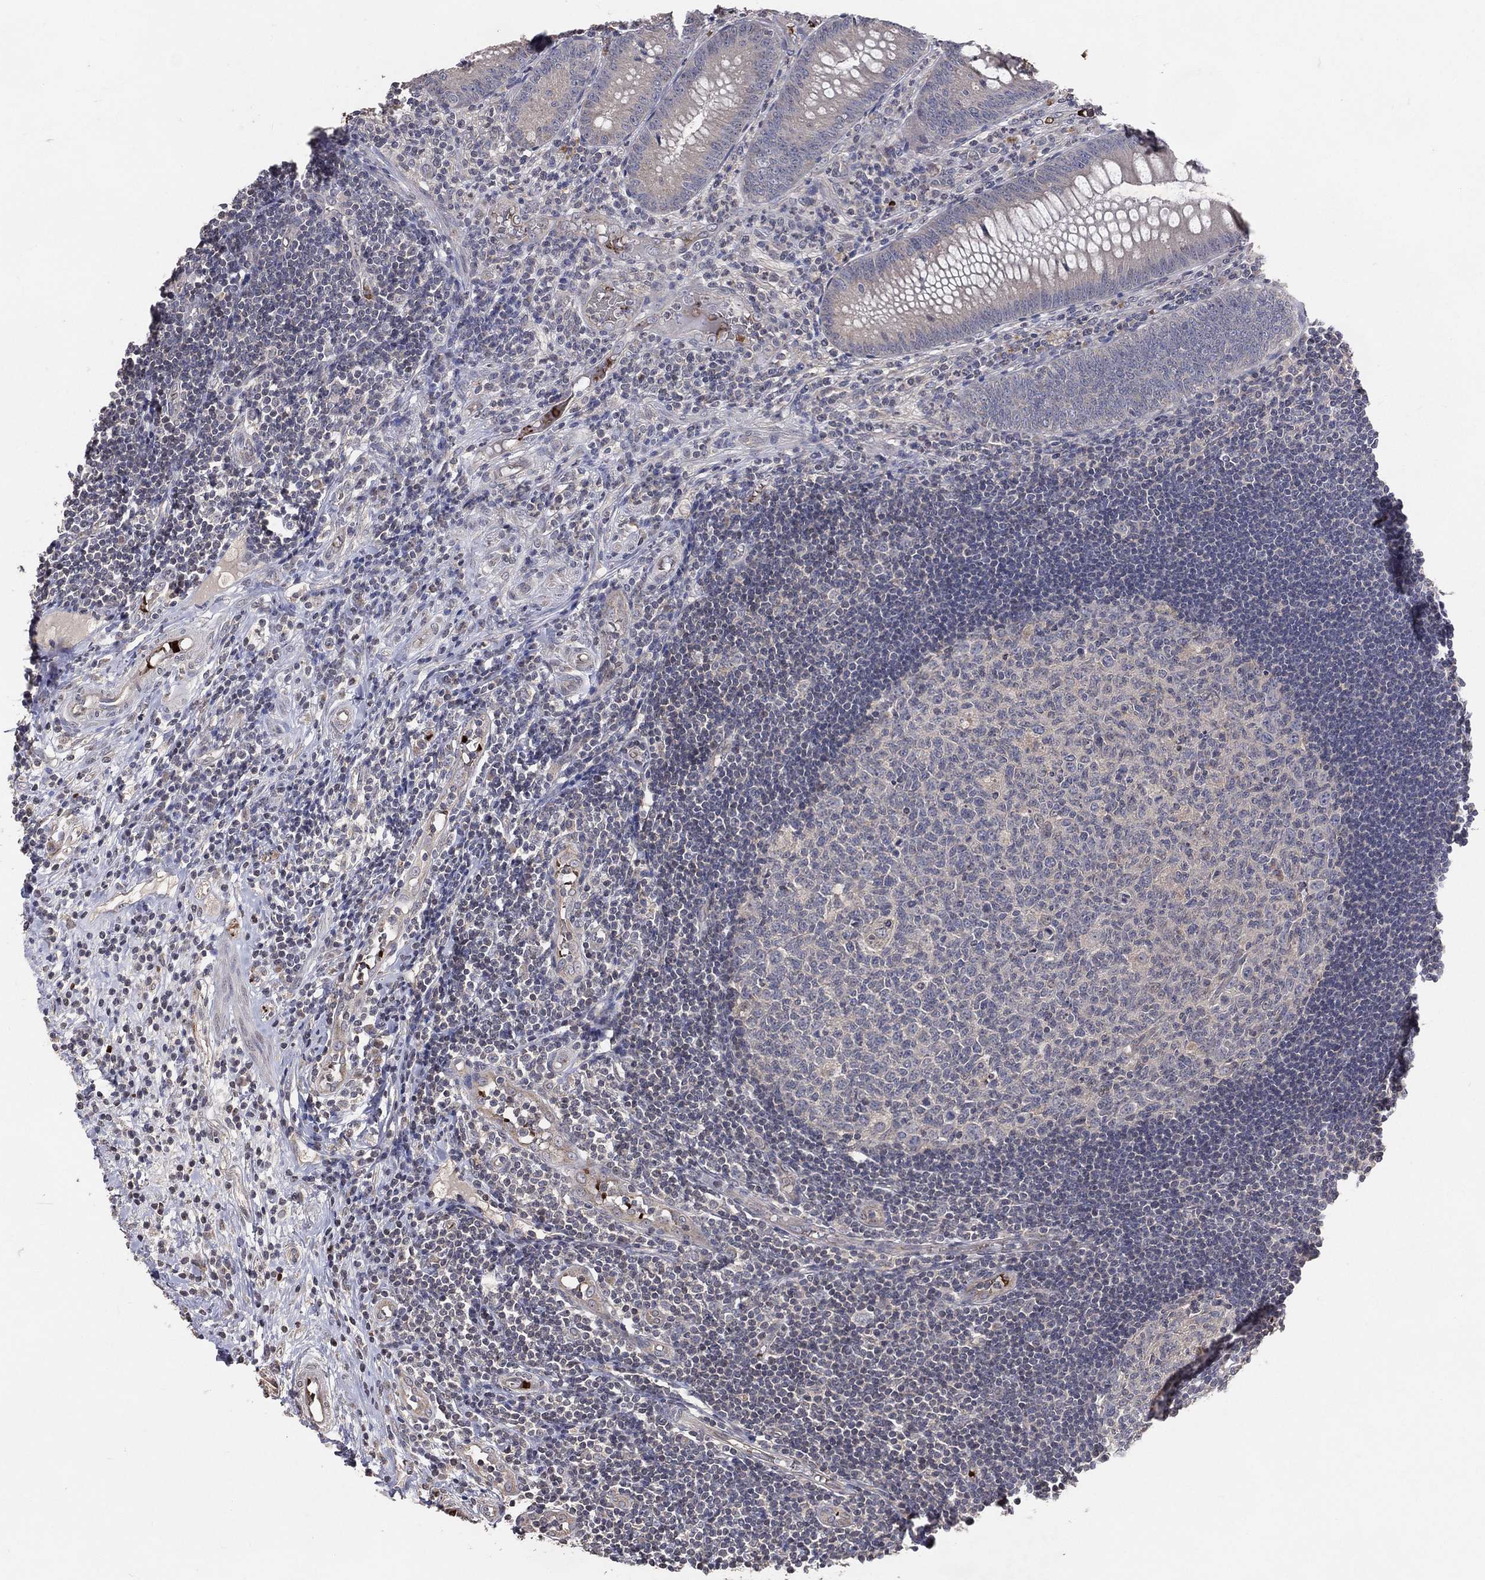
{"staining": {"intensity": "negative", "quantity": "none", "location": "none"}, "tissue": "appendix", "cell_type": "Glandular cells", "image_type": "normal", "snomed": [{"axis": "morphology", "description": "Normal tissue, NOS"}, {"axis": "morphology", "description": "Inflammation, NOS"}, {"axis": "topography", "description": "Appendix"}], "caption": "IHC photomicrograph of normal appendix stained for a protein (brown), which displays no expression in glandular cells. (DAB IHC with hematoxylin counter stain).", "gene": "DNAH7", "patient": {"sex": "male", "age": 16}}